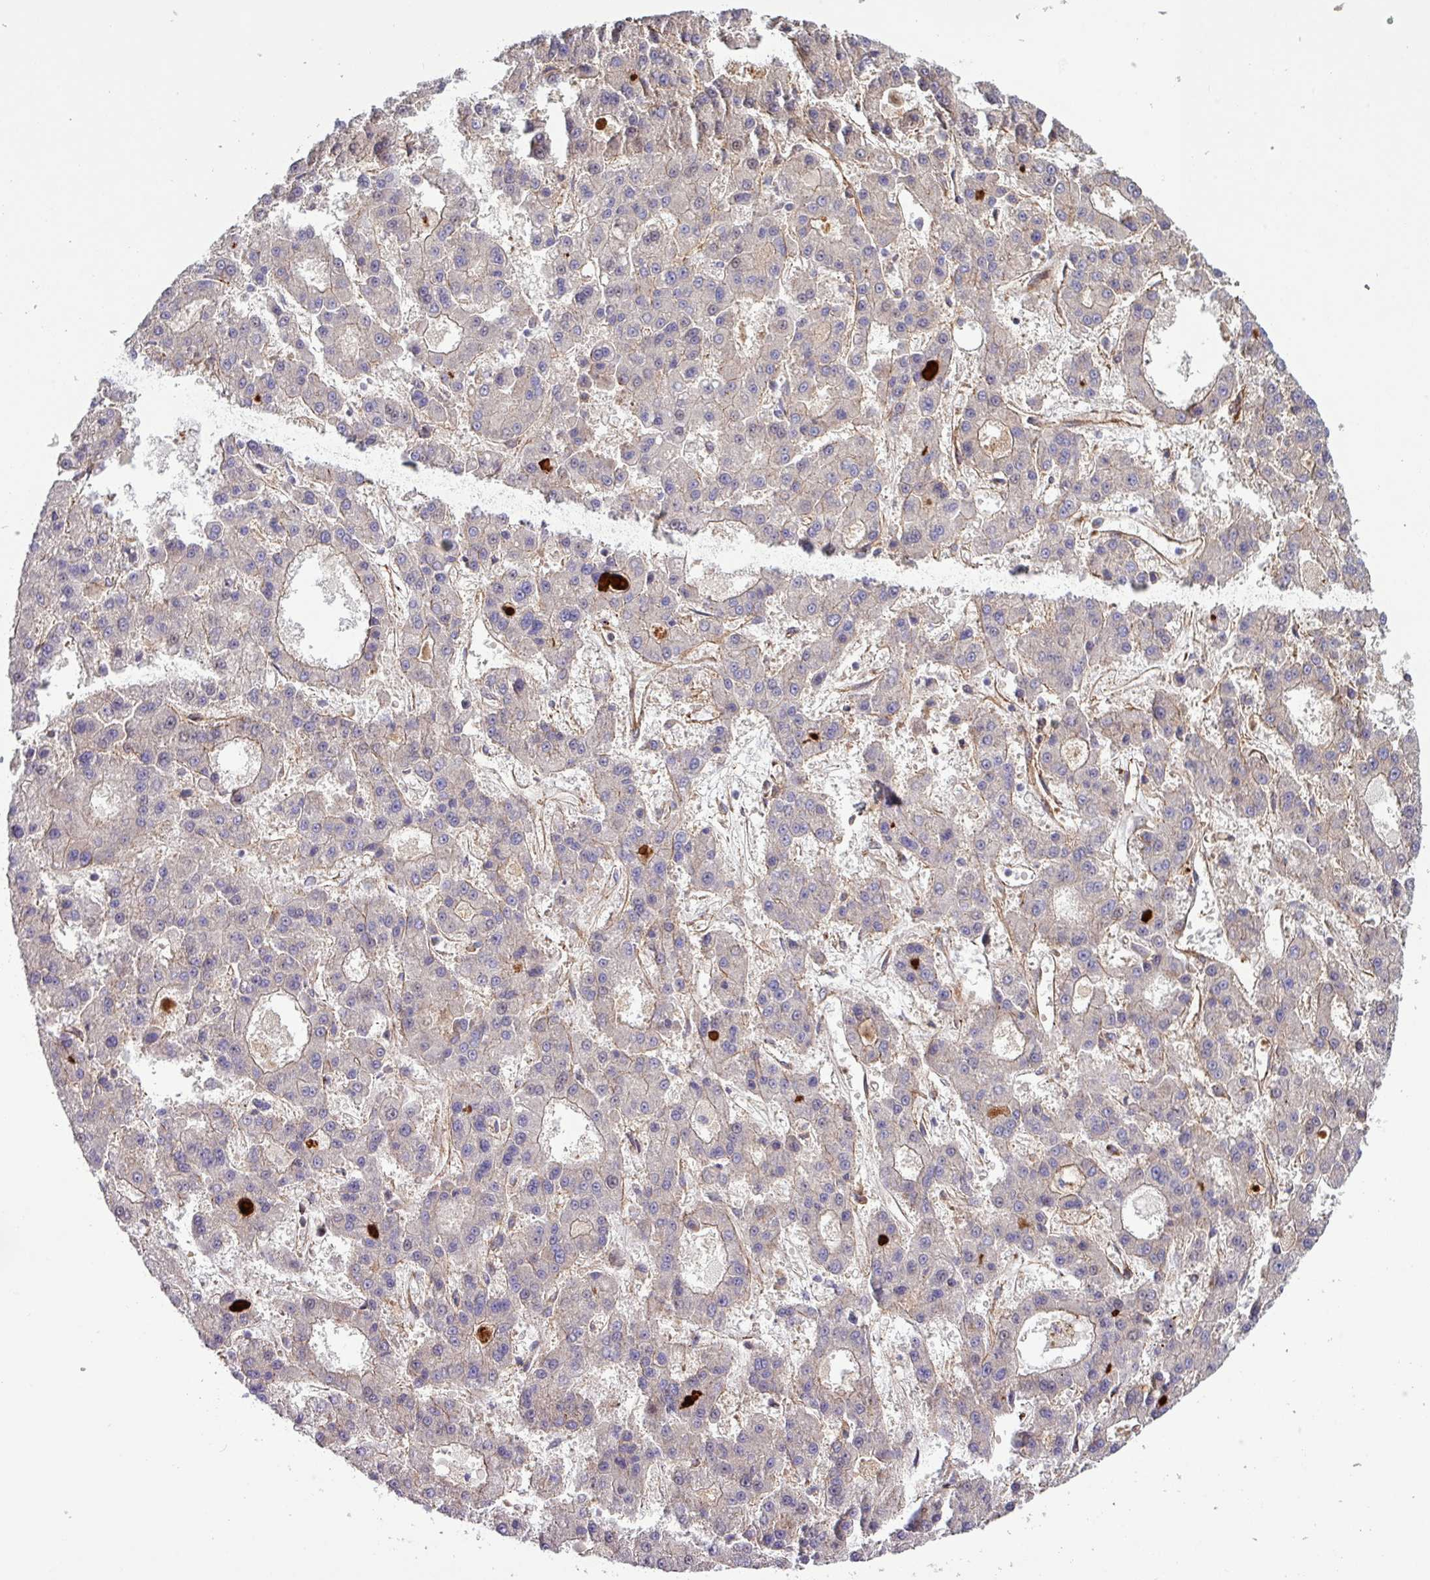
{"staining": {"intensity": "negative", "quantity": "none", "location": "none"}, "tissue": "liver cancer", "cell_type": "Tumor cells", "image_type": "cancer", "snomed": [{"axis": "morphology", "description": "Carcinoma, Hepatocellular, NOS"}, {"axis": "topography", "description": "Liver"}], "caption": "Tumor cells show no significant positivity in liver hepatocellular carcinoma. (IHC, brightfield microscopy, high magnification).", "gene": "ZNF300", "patient": {"sex": "male", "age": 70}}